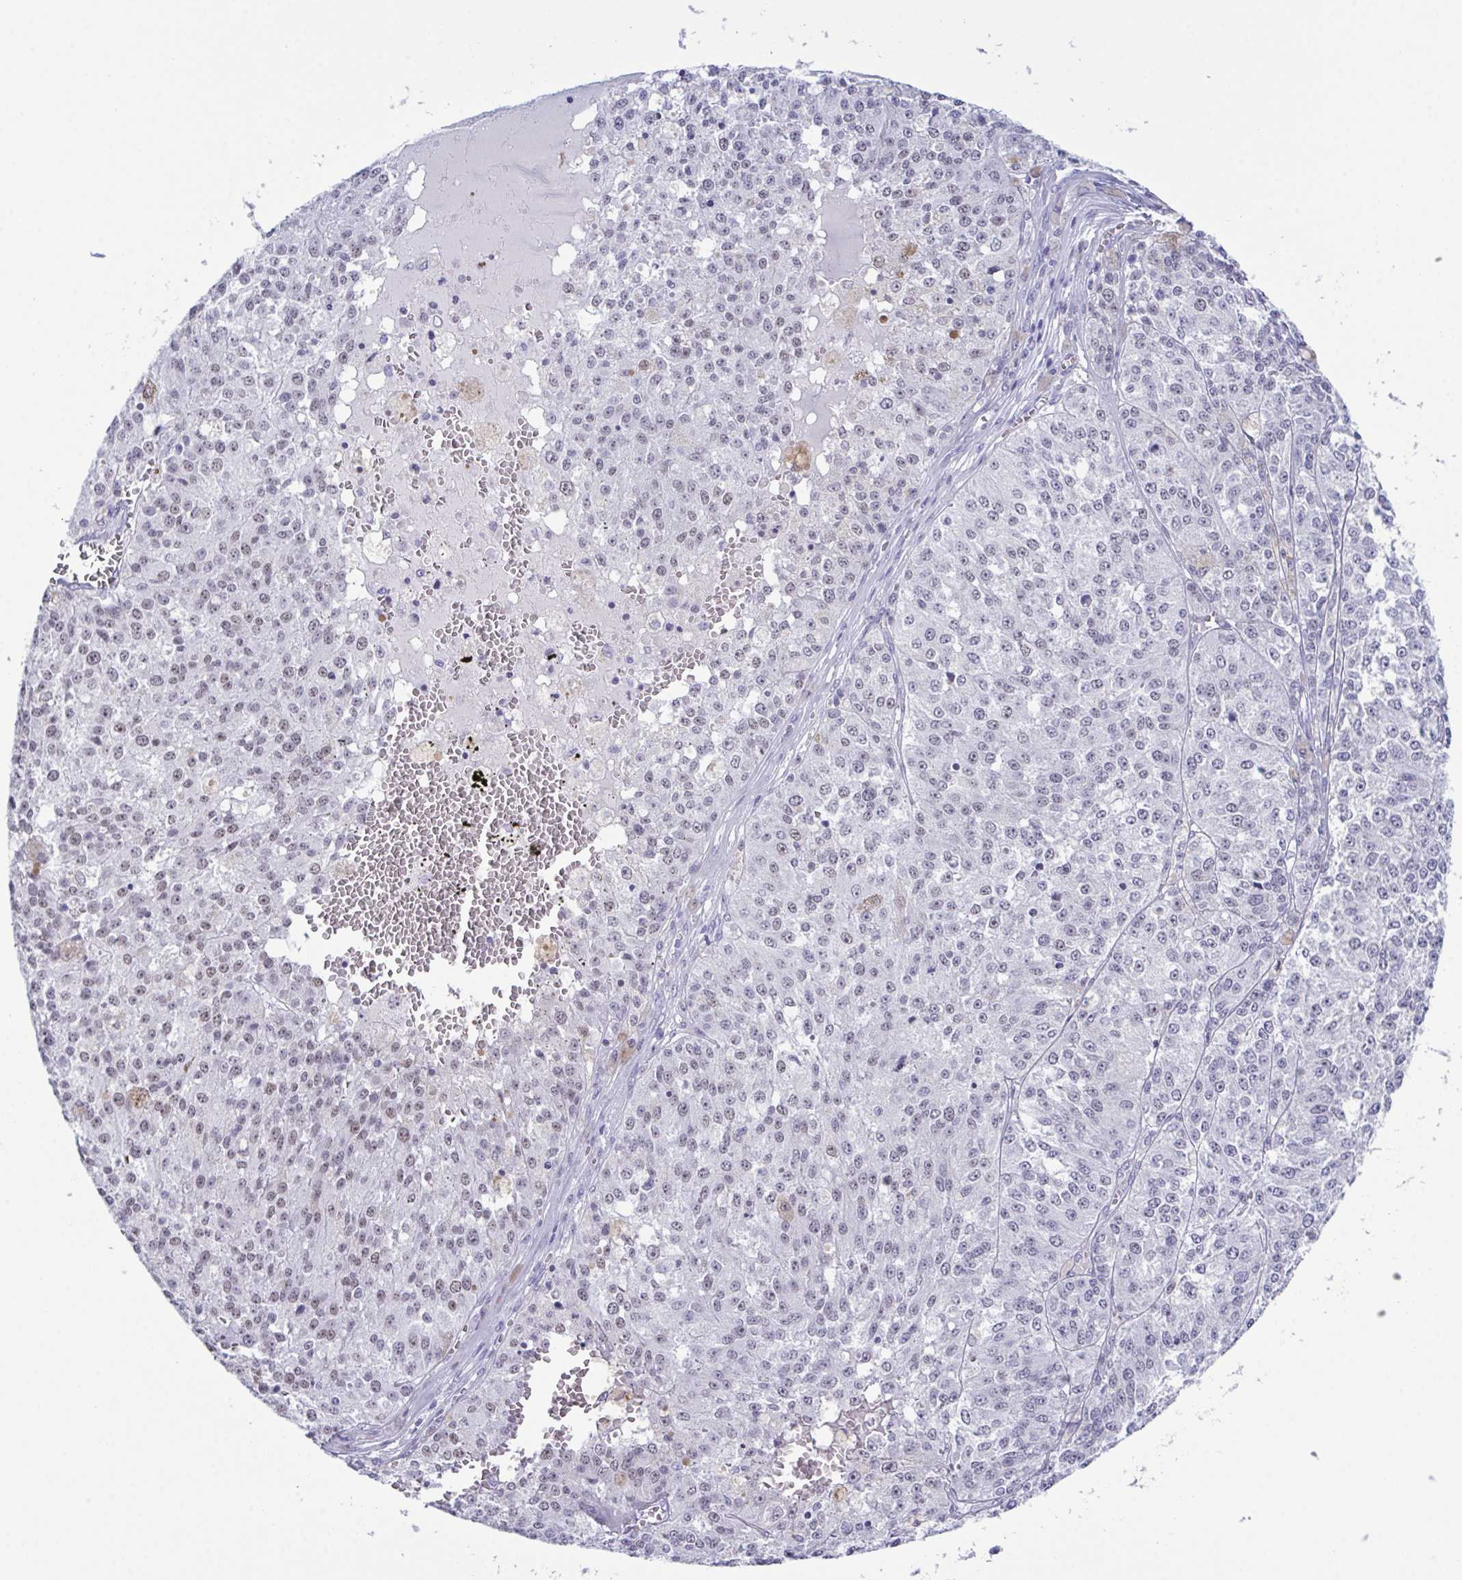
{"staining": {"intensity": "weak", "quantity": "<25%", "location": "nuclear"}, "tissue": "melanoma", "cell_type": "Tumor cells", "image_type": "cancer", "snomed": [{"axis": "morphology", "description": "Malignant melanoma, Metastatic site"}, {"axis": "topography", "description": "Lymph node"}], "caption": "Tumor cells show no significant staining in malignant melanoma (metastatic site). (Stains: DAB (3,3'-diaminobenzidine) immunohistochemistry (IHC) with hematoxylin counter stain, Microscopy: brightfield microscopy at high magnification).", "gene": "SUGP2", "patient": {"sex": "female", "age": 64}}